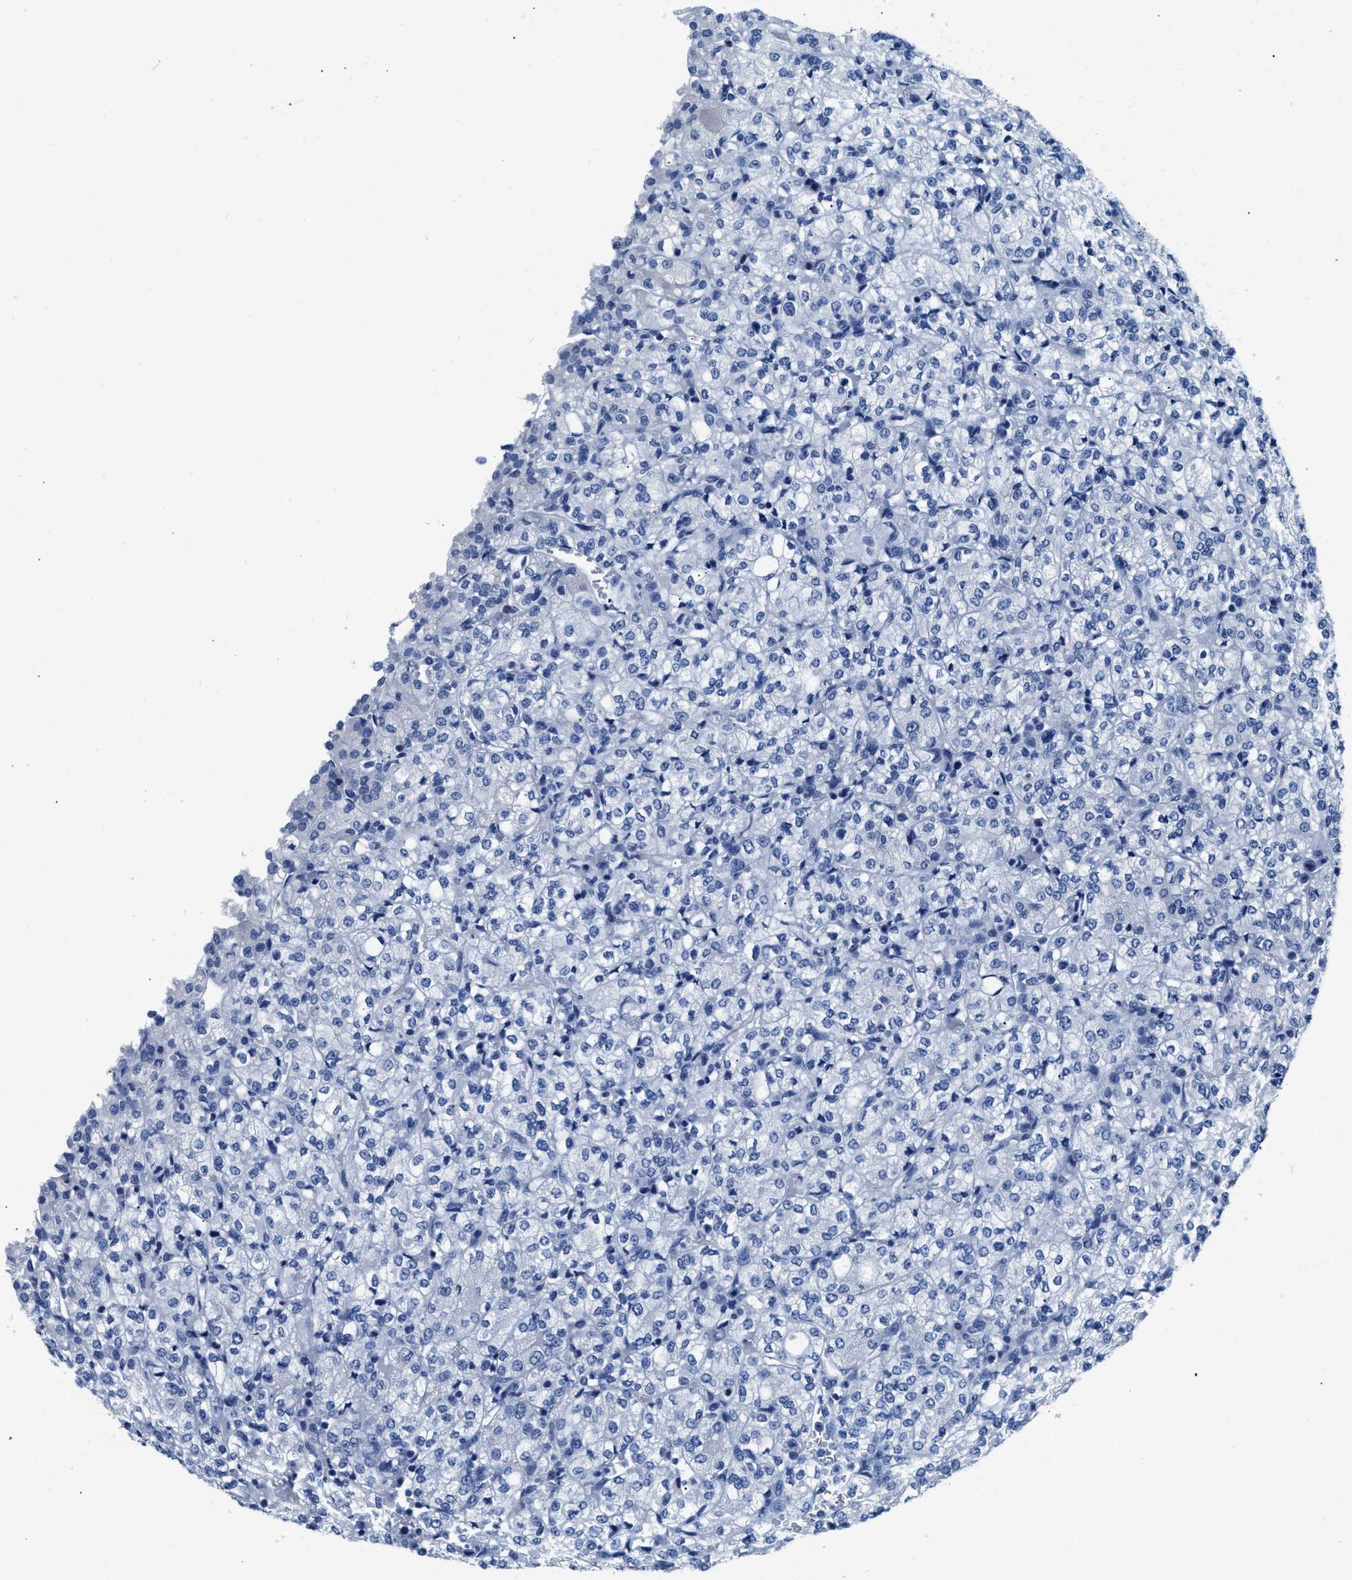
{"staining": {"intensity": "negative", "quantity": "none", "location": "none"}, "tissue": "renal cancer", "cell_type": "Tumor cells", "image_type": "cancer", "snomed": [{"axis": "morphology", "description": "Adenocarcinoma, NOS"}, {"axis": "topography", "description": "Kidney"}], "caption": "There is no significant expression in tumor cells of adenocarcinoma (renal).", "gene": "NFATC2", "patient": {"sex": "male", "age": 77}}